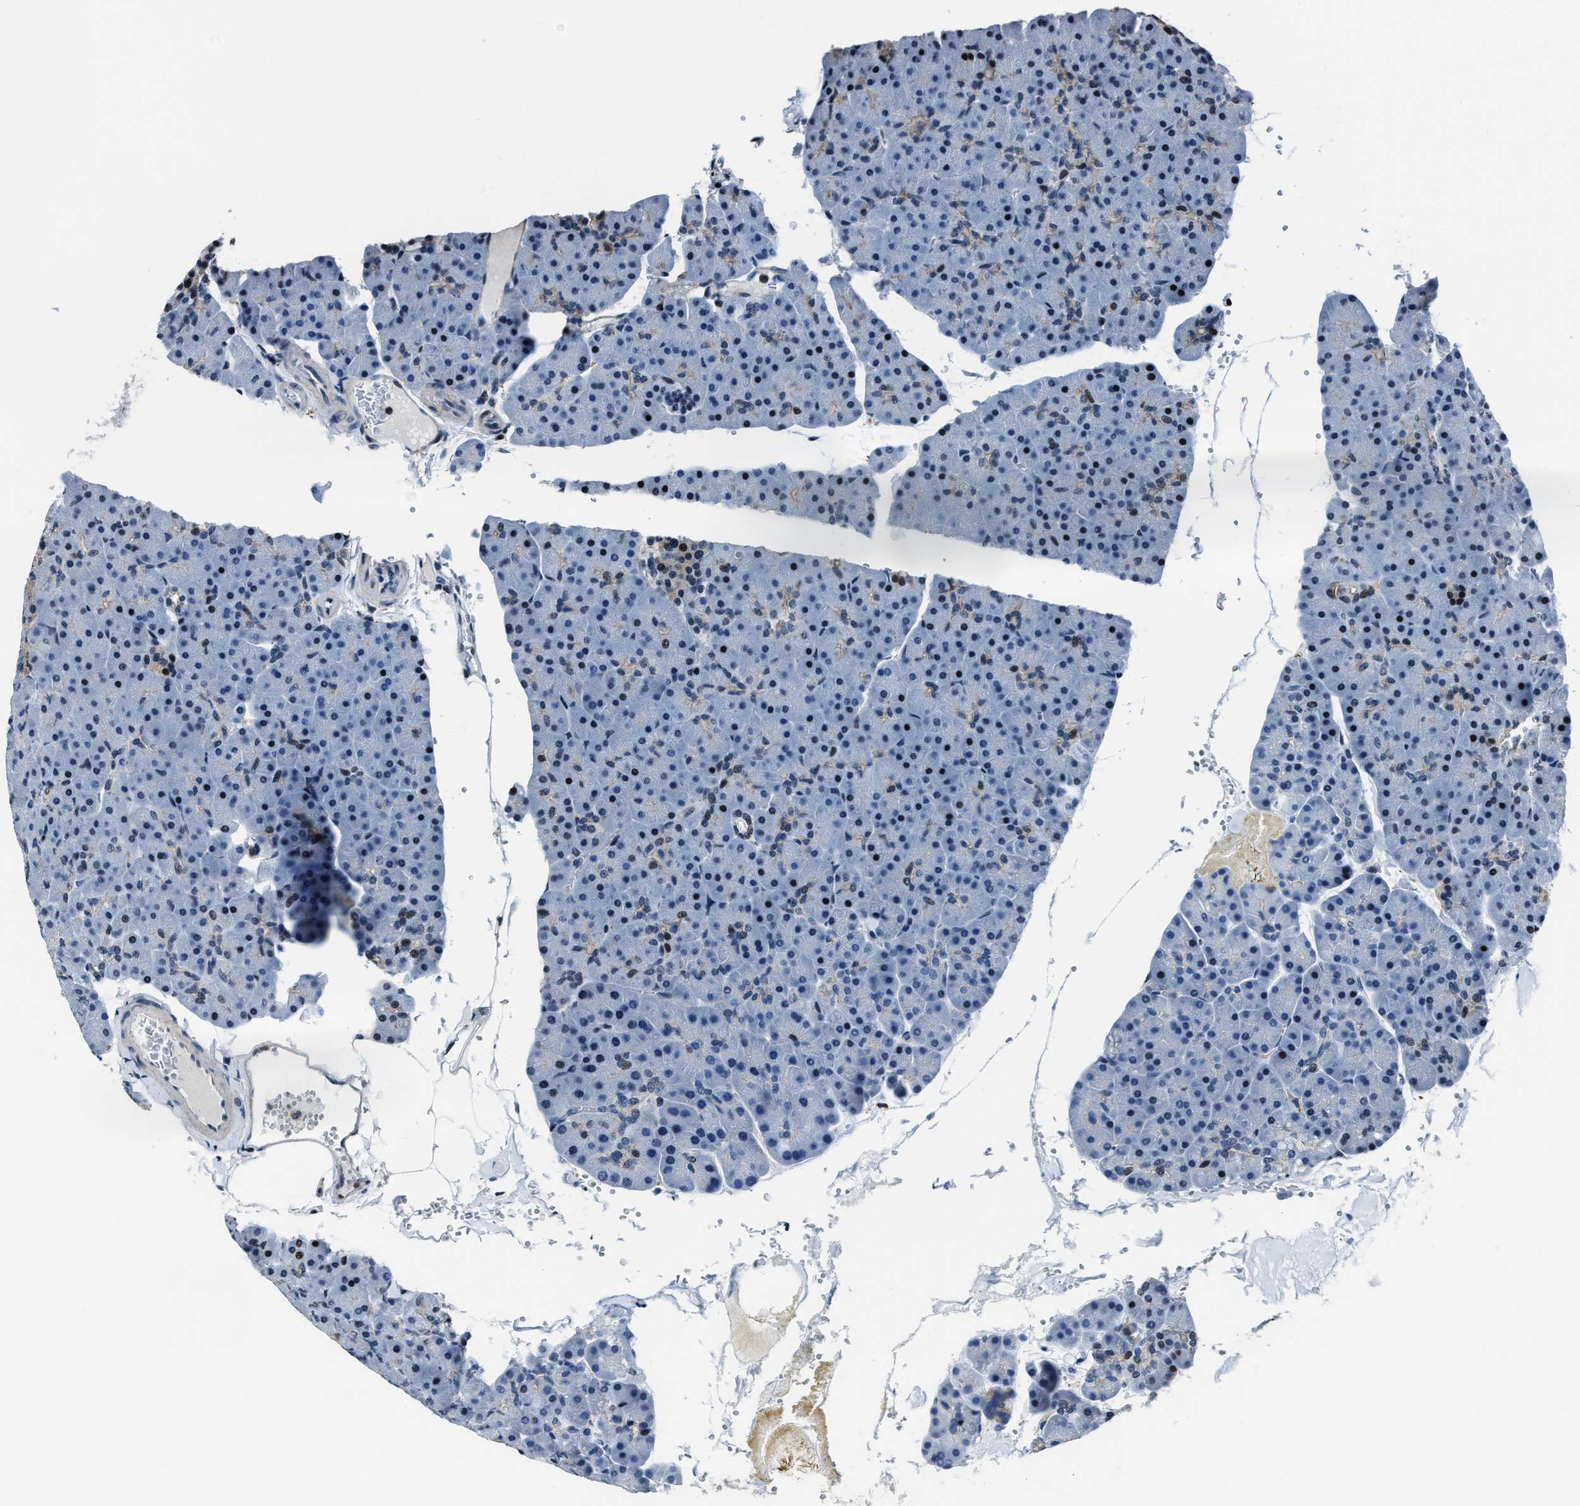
{"staining": {"intensity": "moderate", "quantity": "<25%", "location": "nuclear"}, "tissue": "pancreas", "cell_type": "Exocrine glandular cells", "image_type": "normal", "snomed": [{"axis": "morphology", "description": "Normal tissue, NOS"}, {"axis": "topography", "description": "Pancreas"}], "caption": "A low amount of moderate nuclear positivity is present in about <25% of exocrine glandular cells in normal pancreas.", "gene": "PPIE", "patient": {"sex": "male", "age": 35}}